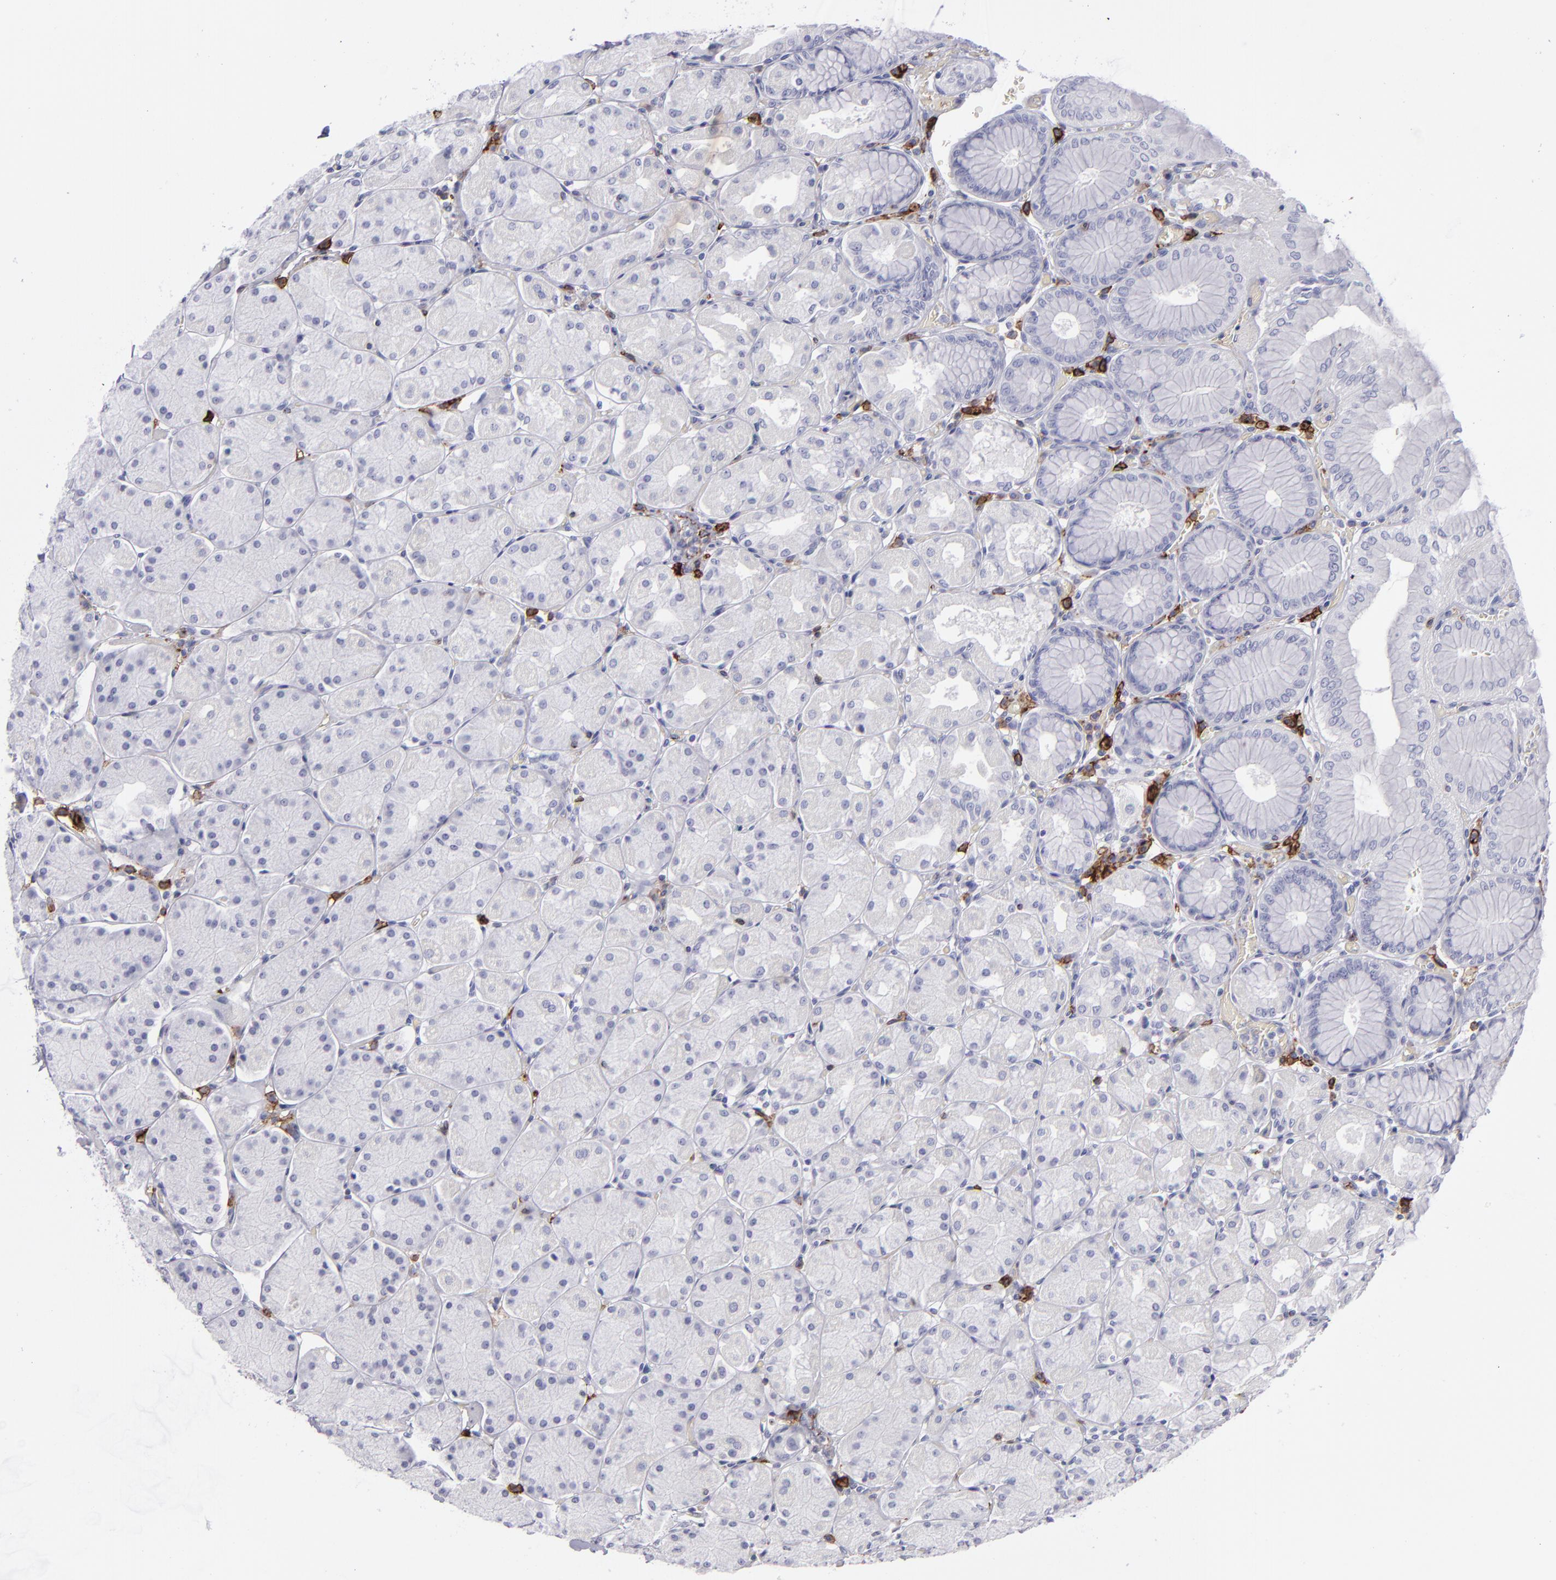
{"staining": {"intensity": "negative", "quantity": "none", "location": "none"}, "tissue": "stomach", "cell_type": "Glandular cells", "image_type": "normal", "snomed": [{"axis": "morphology", "description": "Normal tissue, NOS"}, {"axis": "topography", "description": "Stomach, upper"}, {"axis": "topography", "description": "Stomach"}], "caption": "There is no significant positivity in glandular cells of stomach. Nuclei are stained in blue.", "gene": "CD27", "patient": {"sex": "male", "age": 76}}